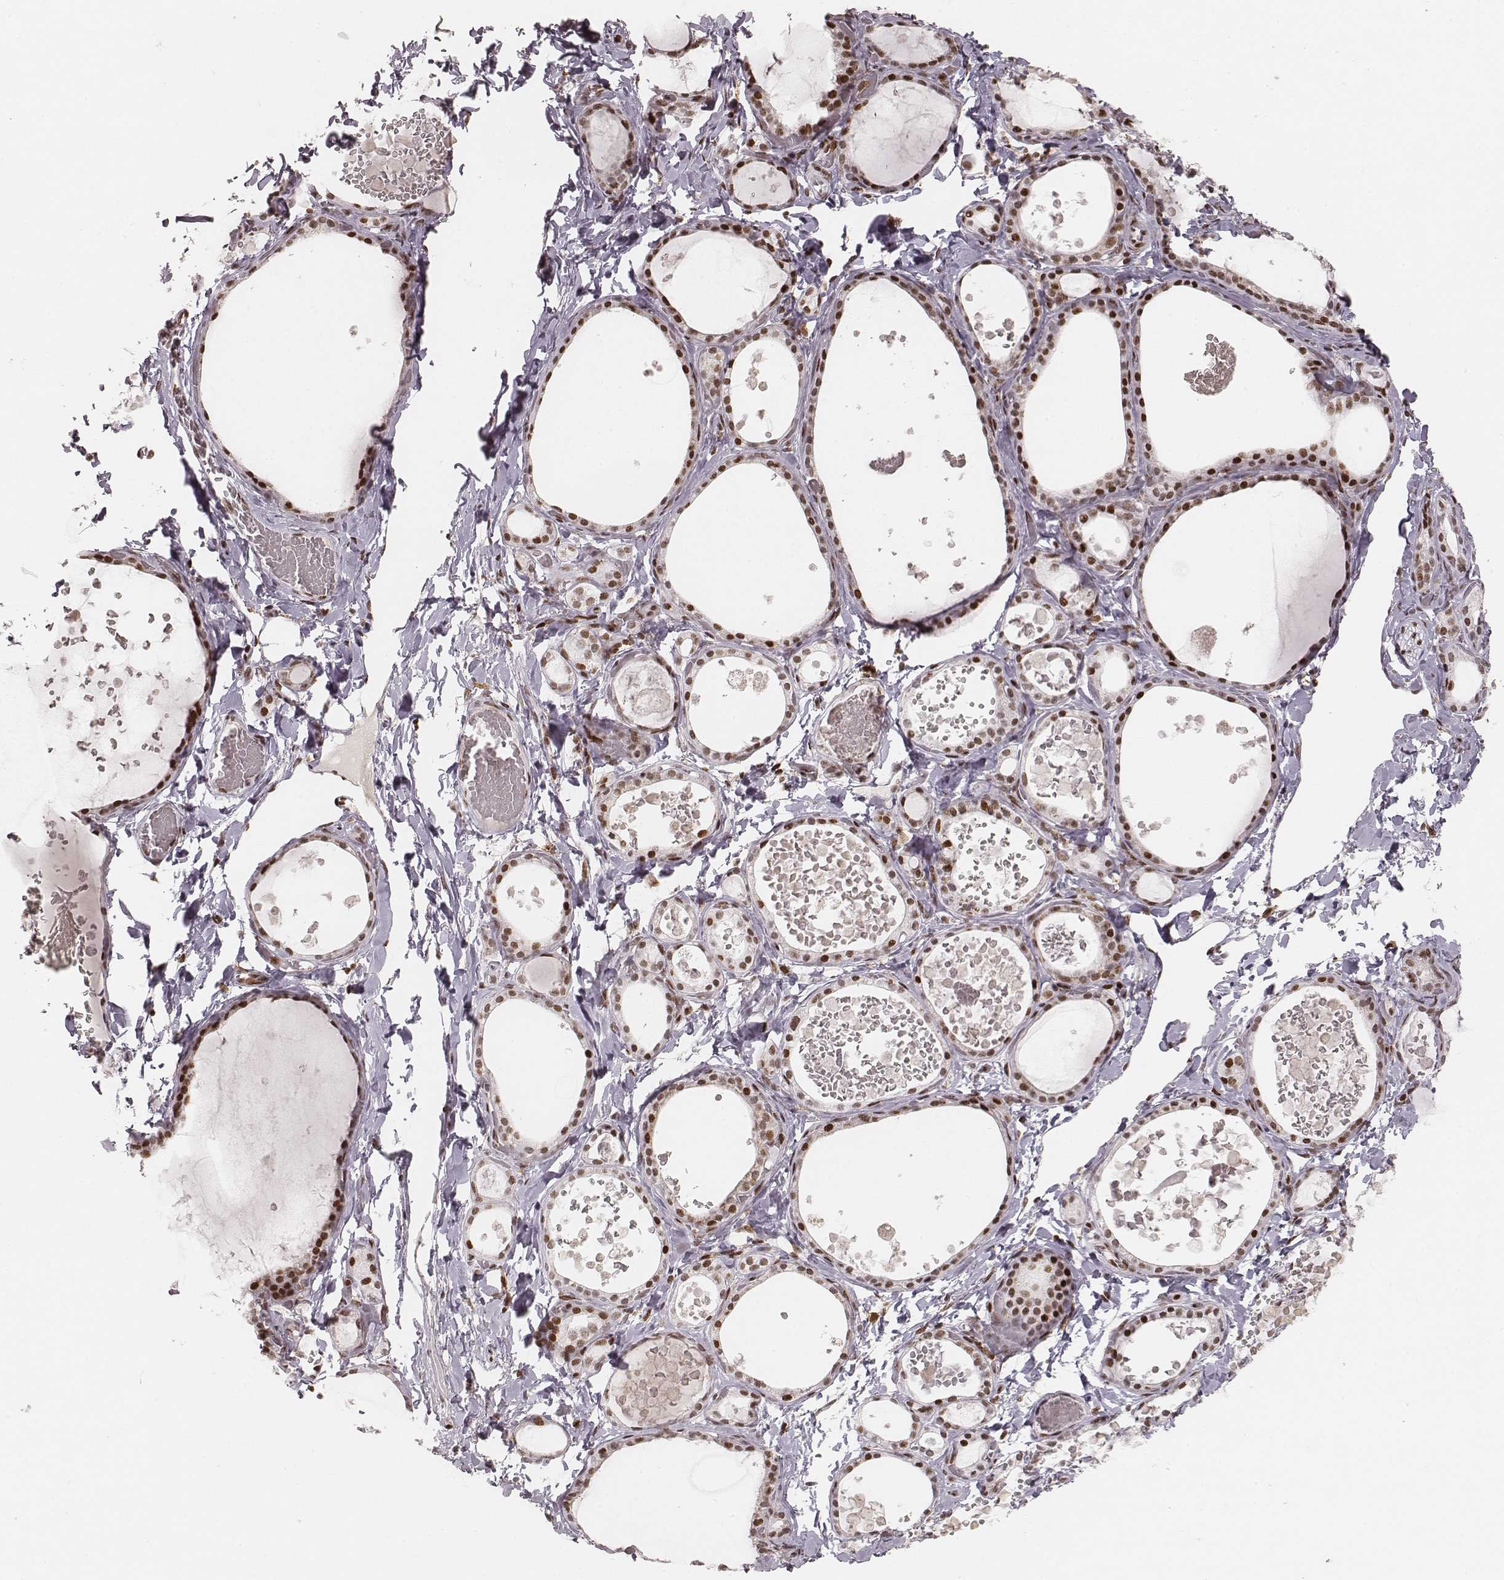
{"staining": {"intensity": "strong", "quantity": ">75%", "location": "nuclear"}, "tissue": "thyroid gland", "cell_type": "Glandular cells", "image_type": "normal", "snomed": [{"axis": "morphology", "description": "Normal tissue, NOS"}, {"axis": "topography", "description": "Thyroid gland"}], "caption": "Immunohistochemistry staining of normal thyroid gland, which shows high levels of strong nuclear expression in approximately >75% of glandular cells indicating strong nuclear protein positivity. The staining was performed using DAB (3,3'-diaminobenzidine) (brown) for protein detection and nuclei were counterstained in hematoxylin (blue).", "gene": "HNRNPC", "patient": {"sex": "female", "age": 56}}